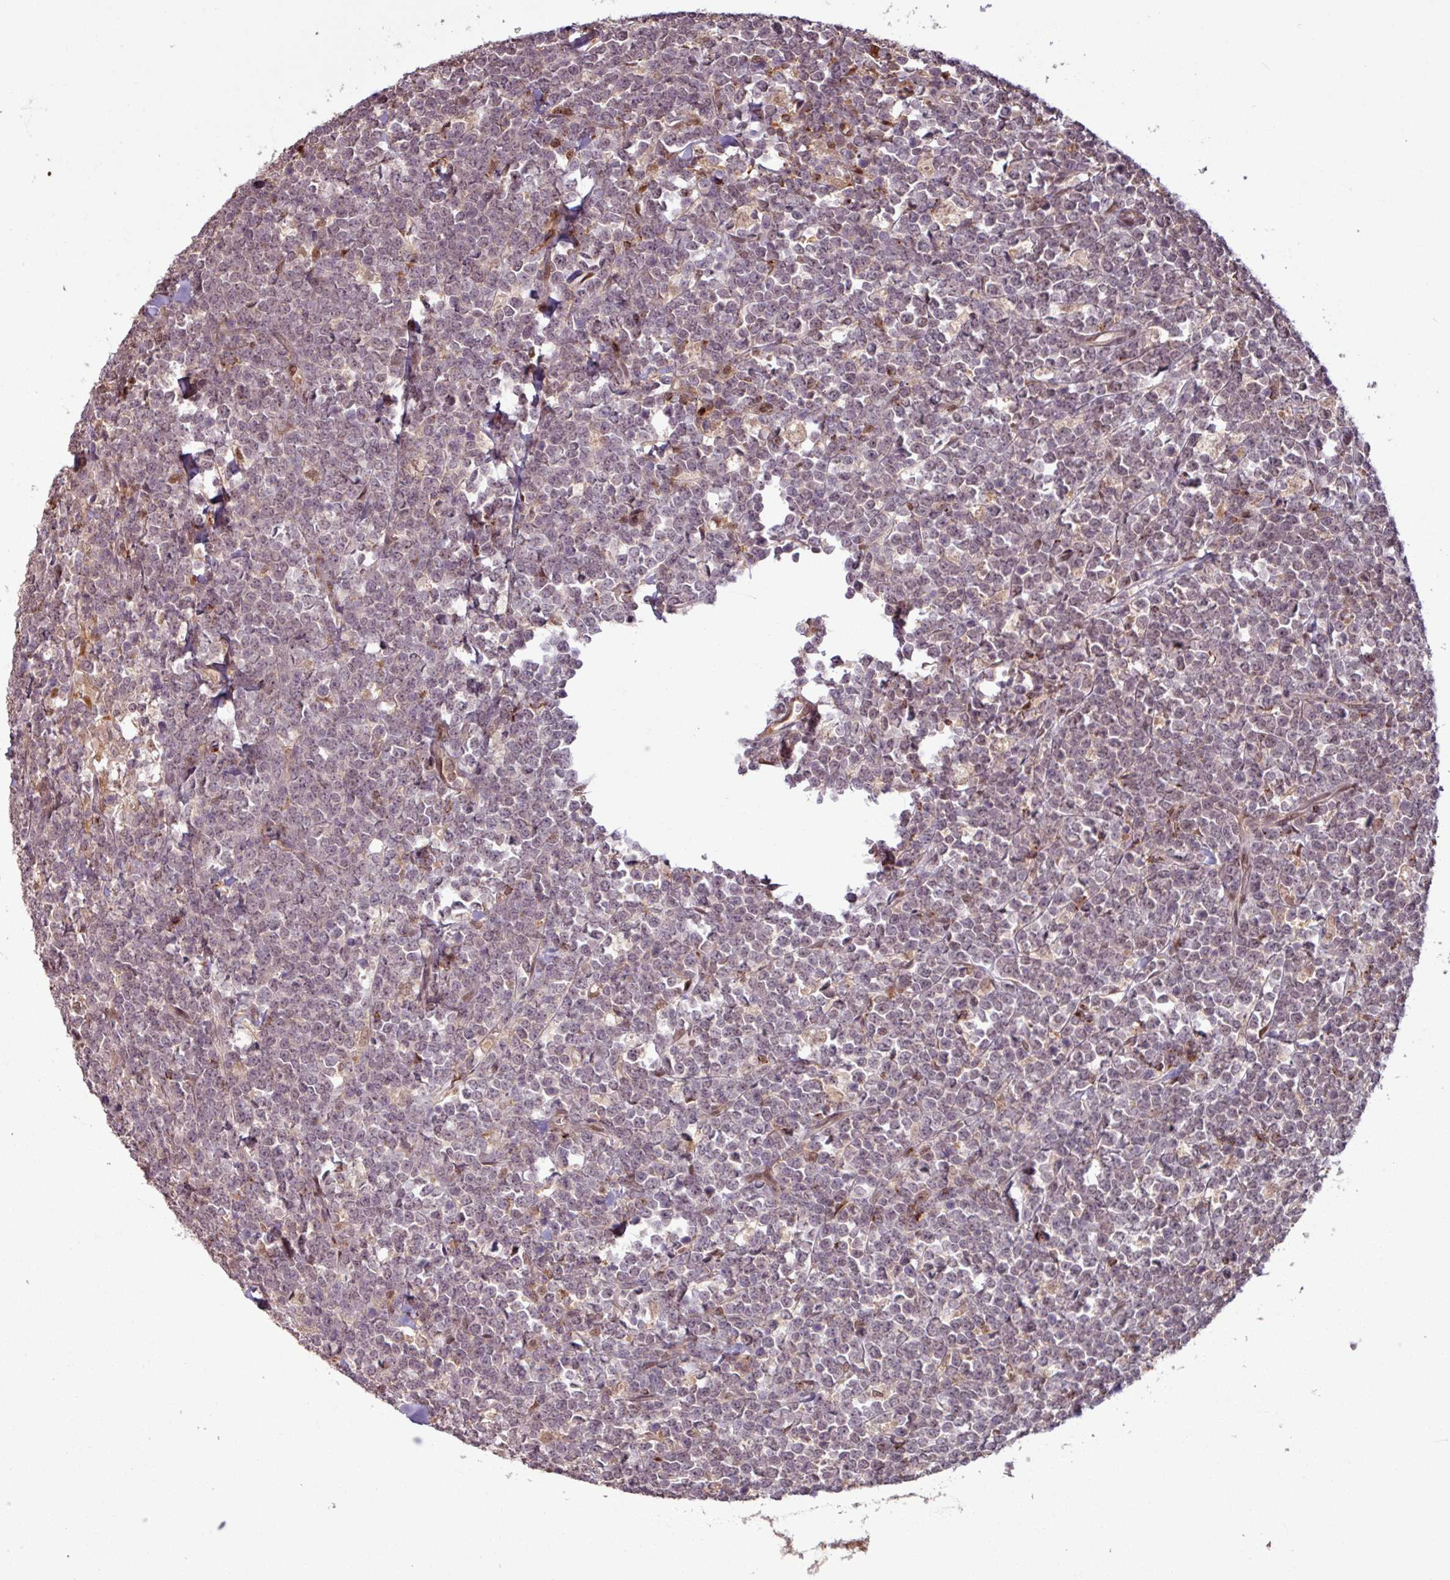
{"staining": {"intensity": "negative", "quantity": "none", "location": "none"}, "tissue": "lymphoma", "cell_type": "Tumor cells", "image_type": "cancer", "snomed": [{"axis": "morphology", "description": "Malignant lymphoma, non-Hodgkin's type, High grade"}, {"axis": "topography", "description": "Small intestine"}, {"axis": "topography", "description": "Colon"}], "caption": "Immunohistochemistry micrograph of neoplastic tissue: lymphoma stained with DAB (3,3'-diaminobenzidine) shows no significant protein expression in tumor cells.", "gene": "OR6B1", "patient": {"sex": "male", "age": 8}}